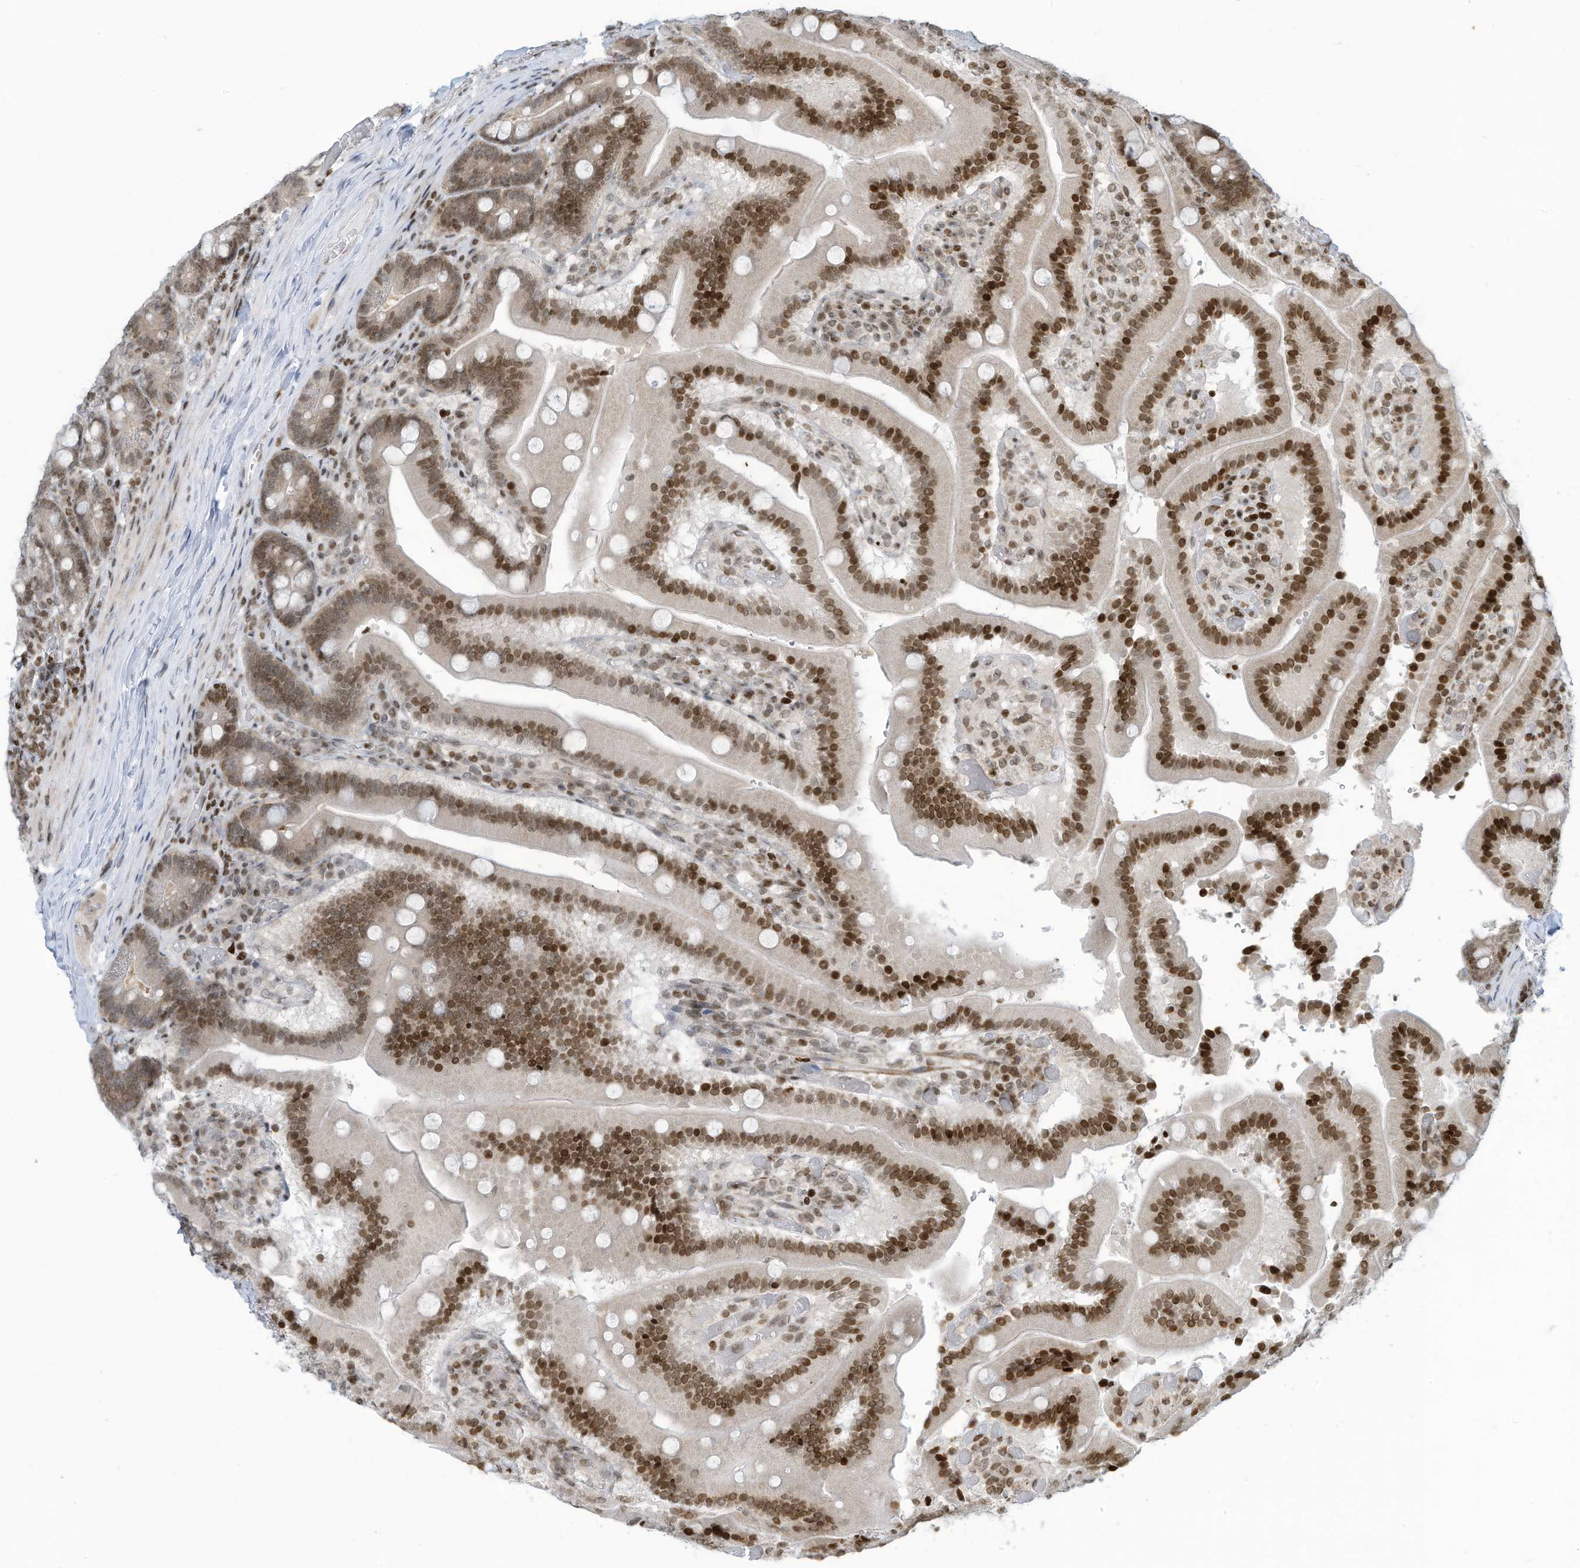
{"staining": {"intensity": "strong", "quantity": ">75%", "location": "nuclear"}, "tissue": "duodenum", "cell_type": "Glandular cells", "image_type": "normal", "snomed": [{"axis": "morphology", "description": "Normal tissue, NOS"}, {"axis": "topography", "description": "Duodenum"}], "caption": "Immunohistochemistry (IHC) micrograph of unremarkable duodenum: duodenum stained using immunohistochemistry (IHC) exhibits high levels of strong protein expression localized specifically in the nuclear of glandular cells, appearing as a nuclear brown color.", "gene": "ADI1", "patient": {"sex": "female", "age": 62}}